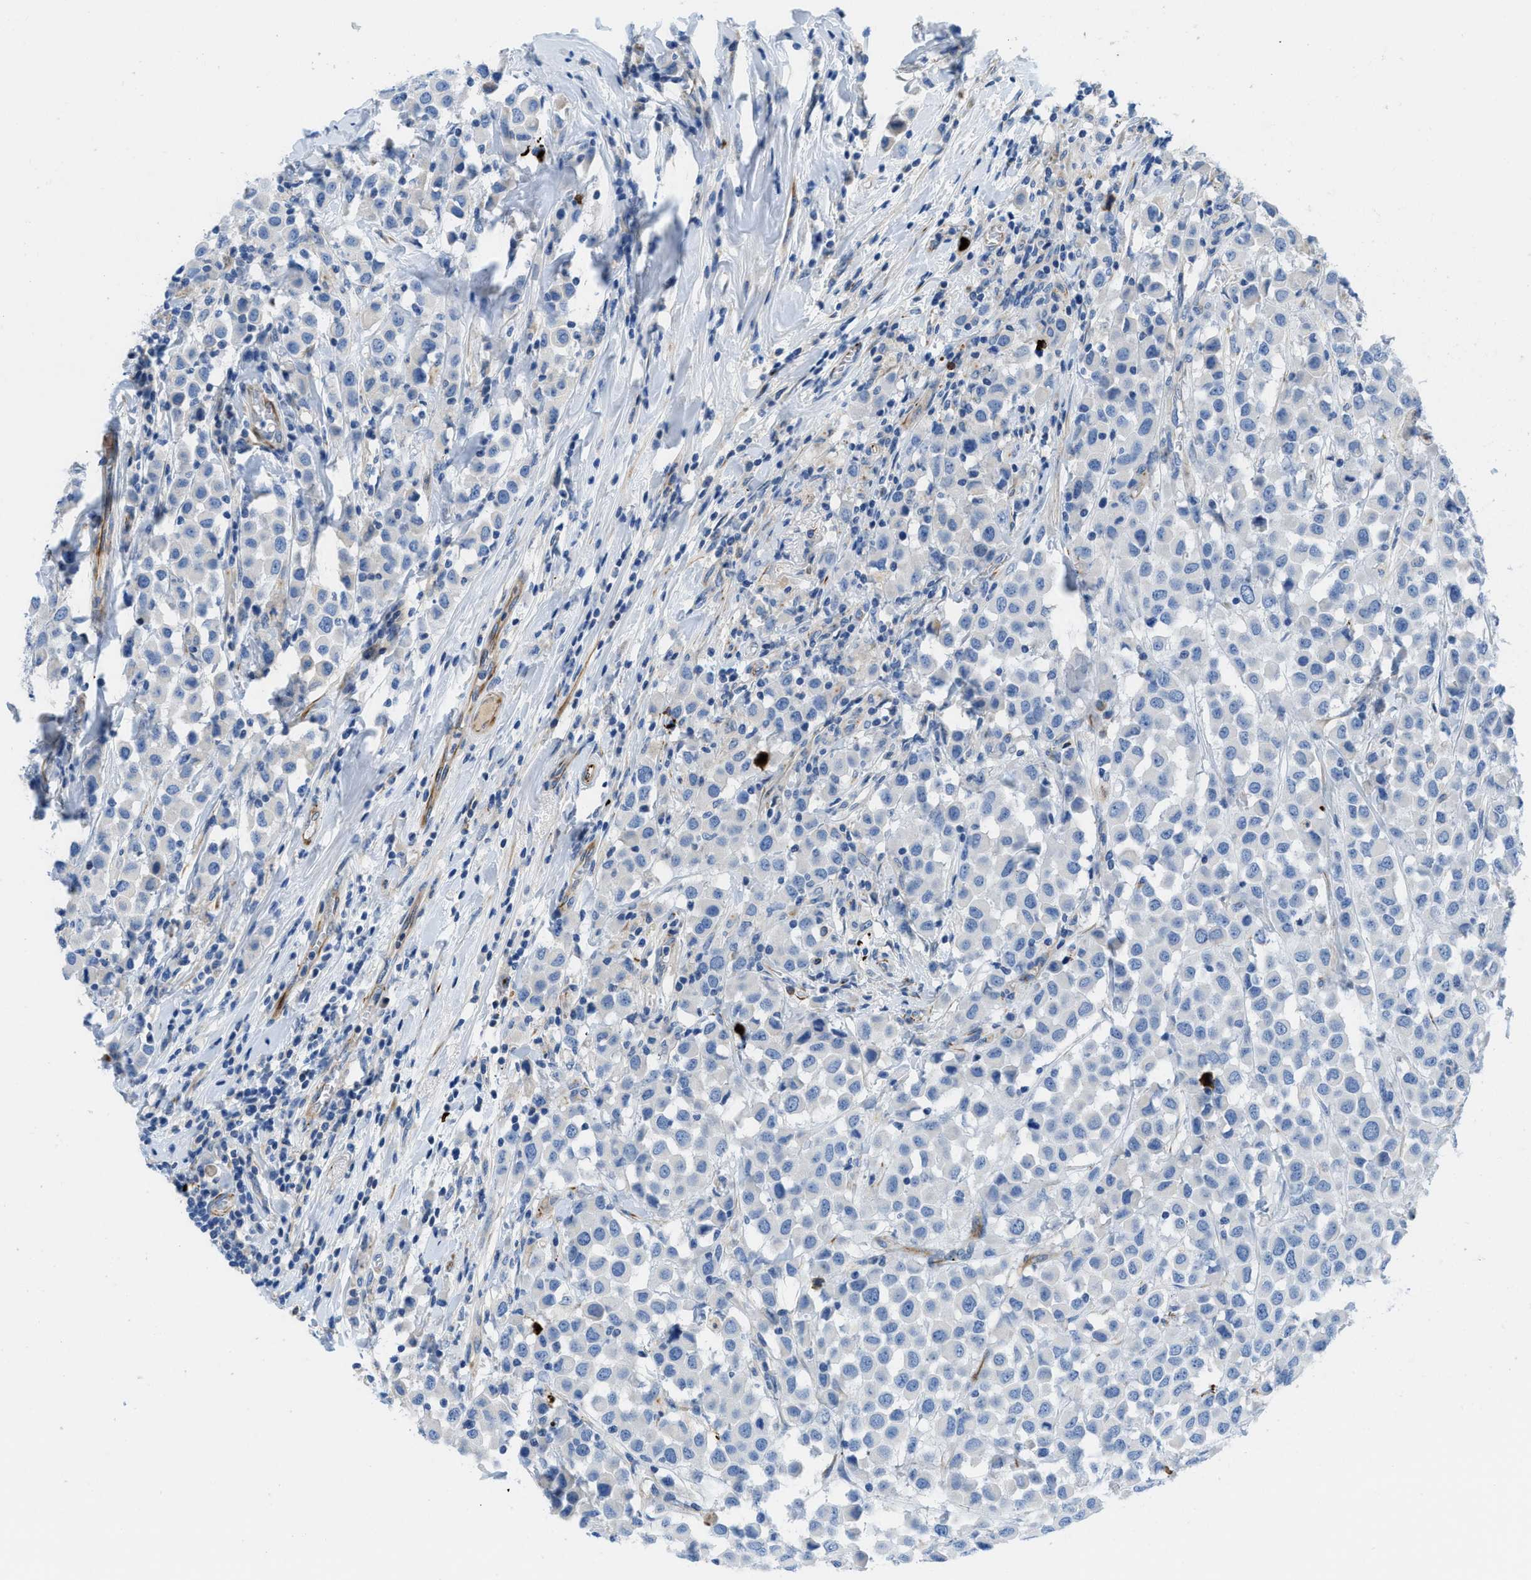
{"staining": {"intensity": "negative", "quantity": "none", "location": "none"}, "tissue": "breast cancer", "cell_type": "Tumor cells", "image_type": "cancer", "snomed": [{"axis": "morphology", "description": "Duct carcinoma"}, {"axis": "topography", "description": "Breast"}], "caption": "High power microscopy micrograph of an IHC histopathology image of intraductal carcinoma (breast), revealing no significant positivity in tumor cells.", "gene": "XCR1", "patient": {"sex": "female", "age": 61}}